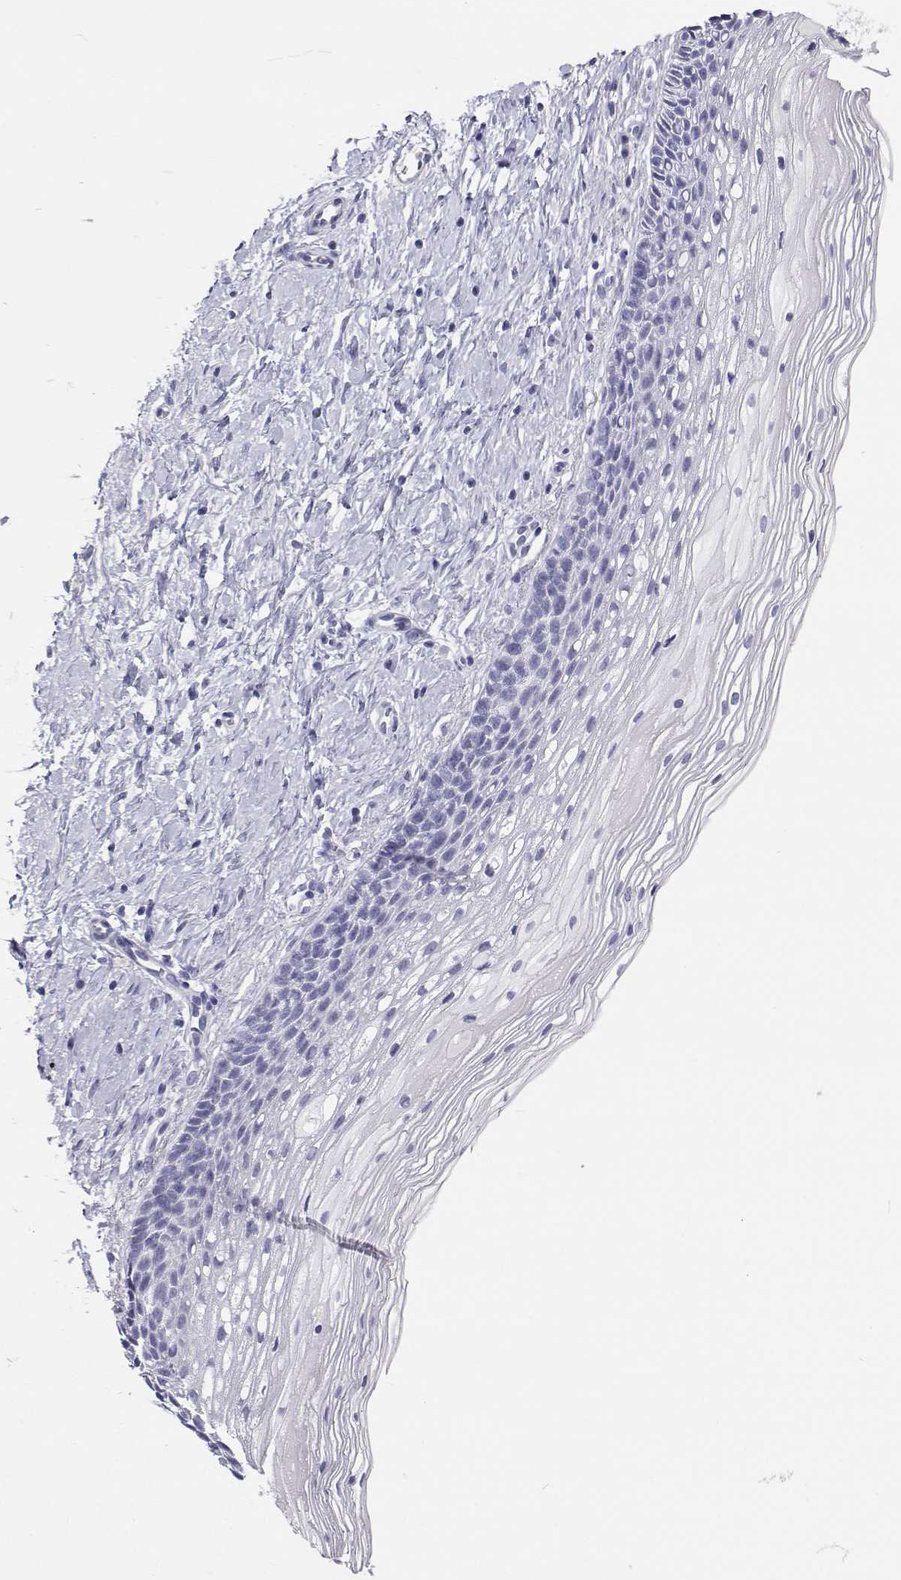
{"staining": {"intensity": "negative", "quantity": "none", "location": "none"}, "tissue": "cervix", "cell_type": "Glandular cells", "image_type": "normal", "snomed": [{"axis": "morphology", "description": "Normal tissue, NOS"}, {"axis": "topography", "description": "Cervix"}], "caption": "High magnification brightfield microscopy of benign cervix stained with DAB (3,3'-diaminobenzidine) (brown) and counterstained with hematoxylin (blue): glandular cells show no significant staining.", "gene": "SFTPB", "patient": {"sex": "female", "age": 34}}